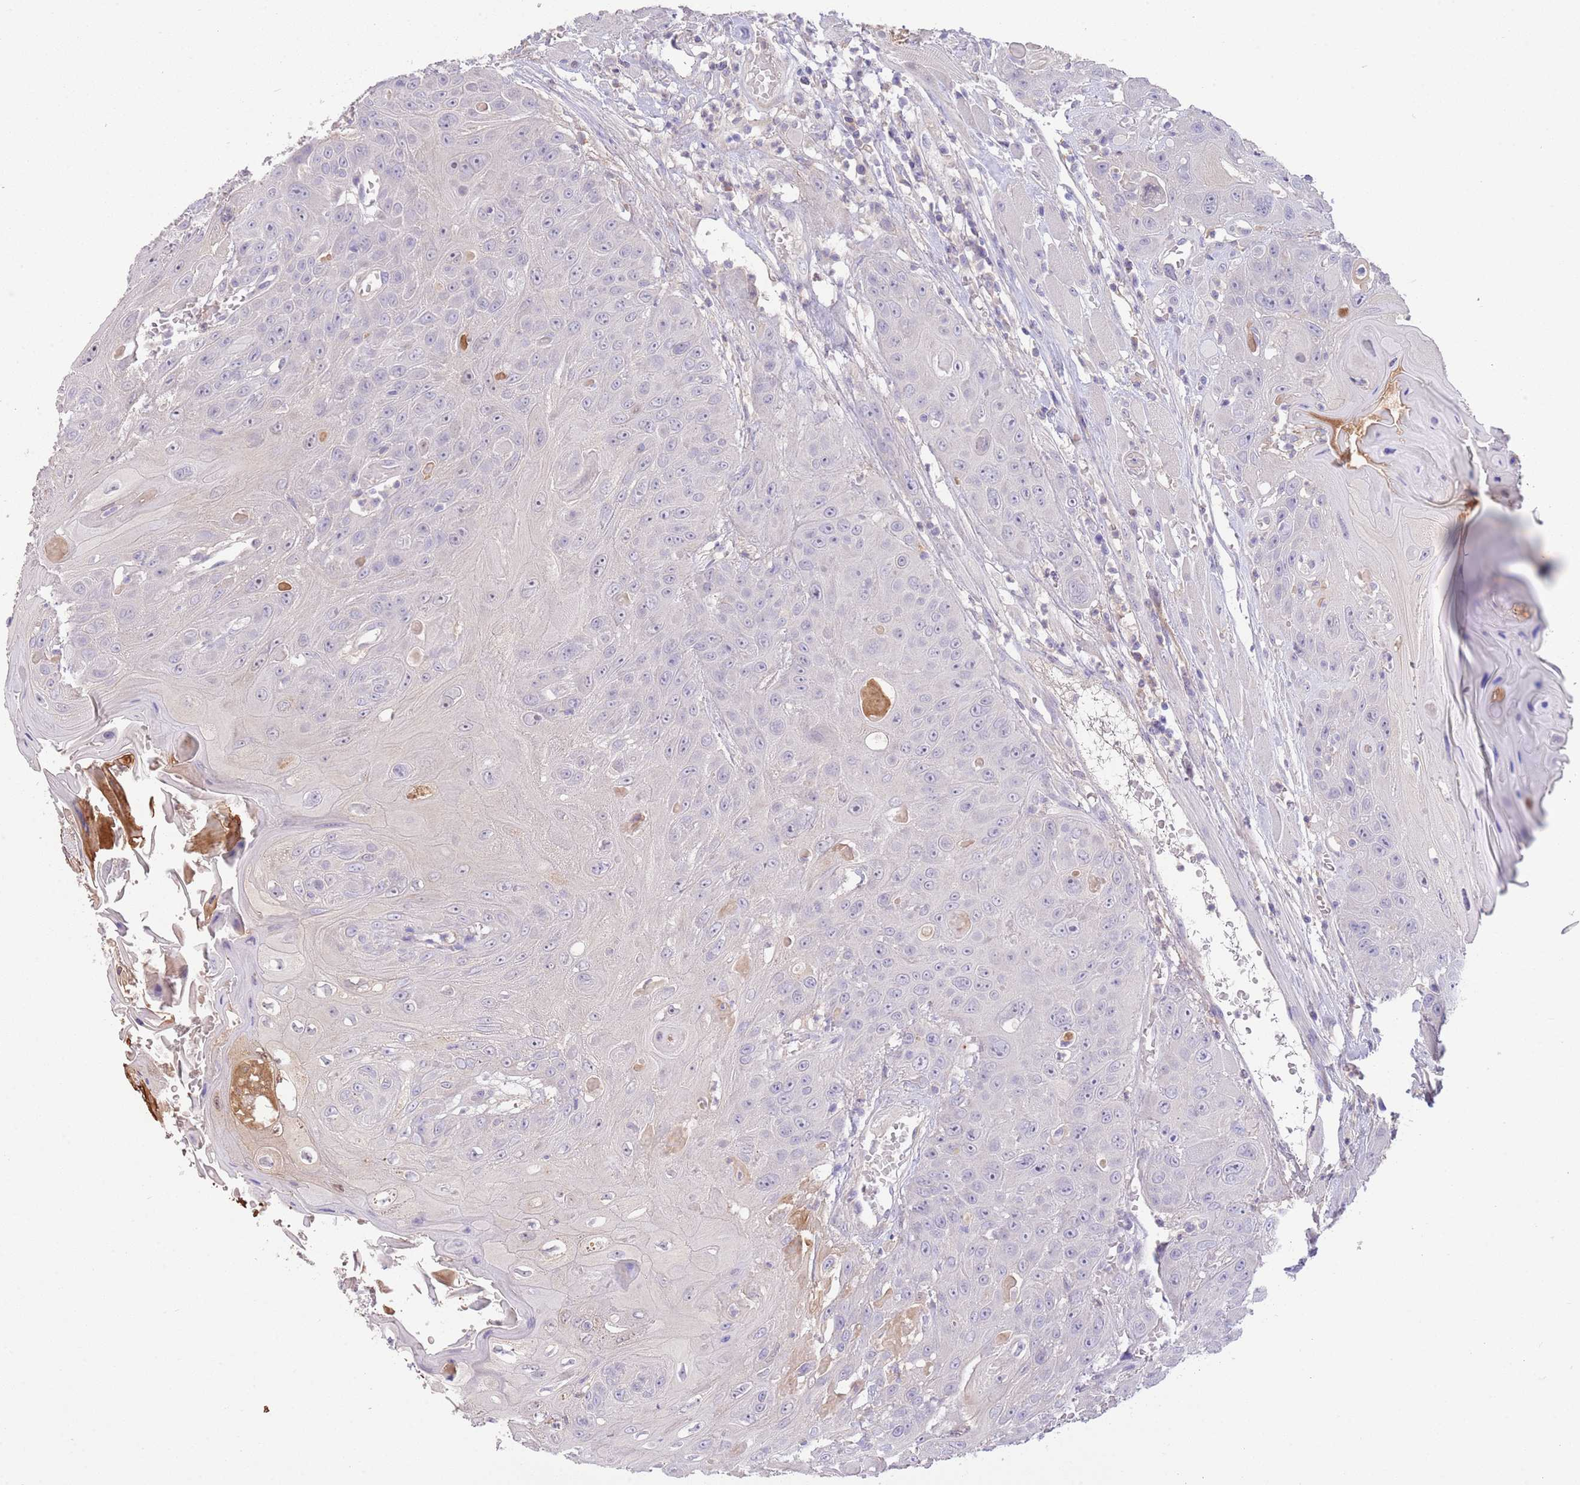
{"staining": {"intensity": "negative", "quantity": "none", "location": "none"}, "tissue": "head and neck cancer", "cell_type": "Tumor cells", "image_type": "cancer", "snomed": [{"axis": "morphology", "description": "Squamous cell carcinoma, NOS"}, {"axis": "topography", "description": "Head-Neck"}], "caption": "DAB (3,3'-diaminobenzidine) immunohistochemical staining of human head and neck cancer demonstrates no significant expression in tumor cells.", "gene": "IGFL4", "patient": {"sex": "female", "age": 59}}